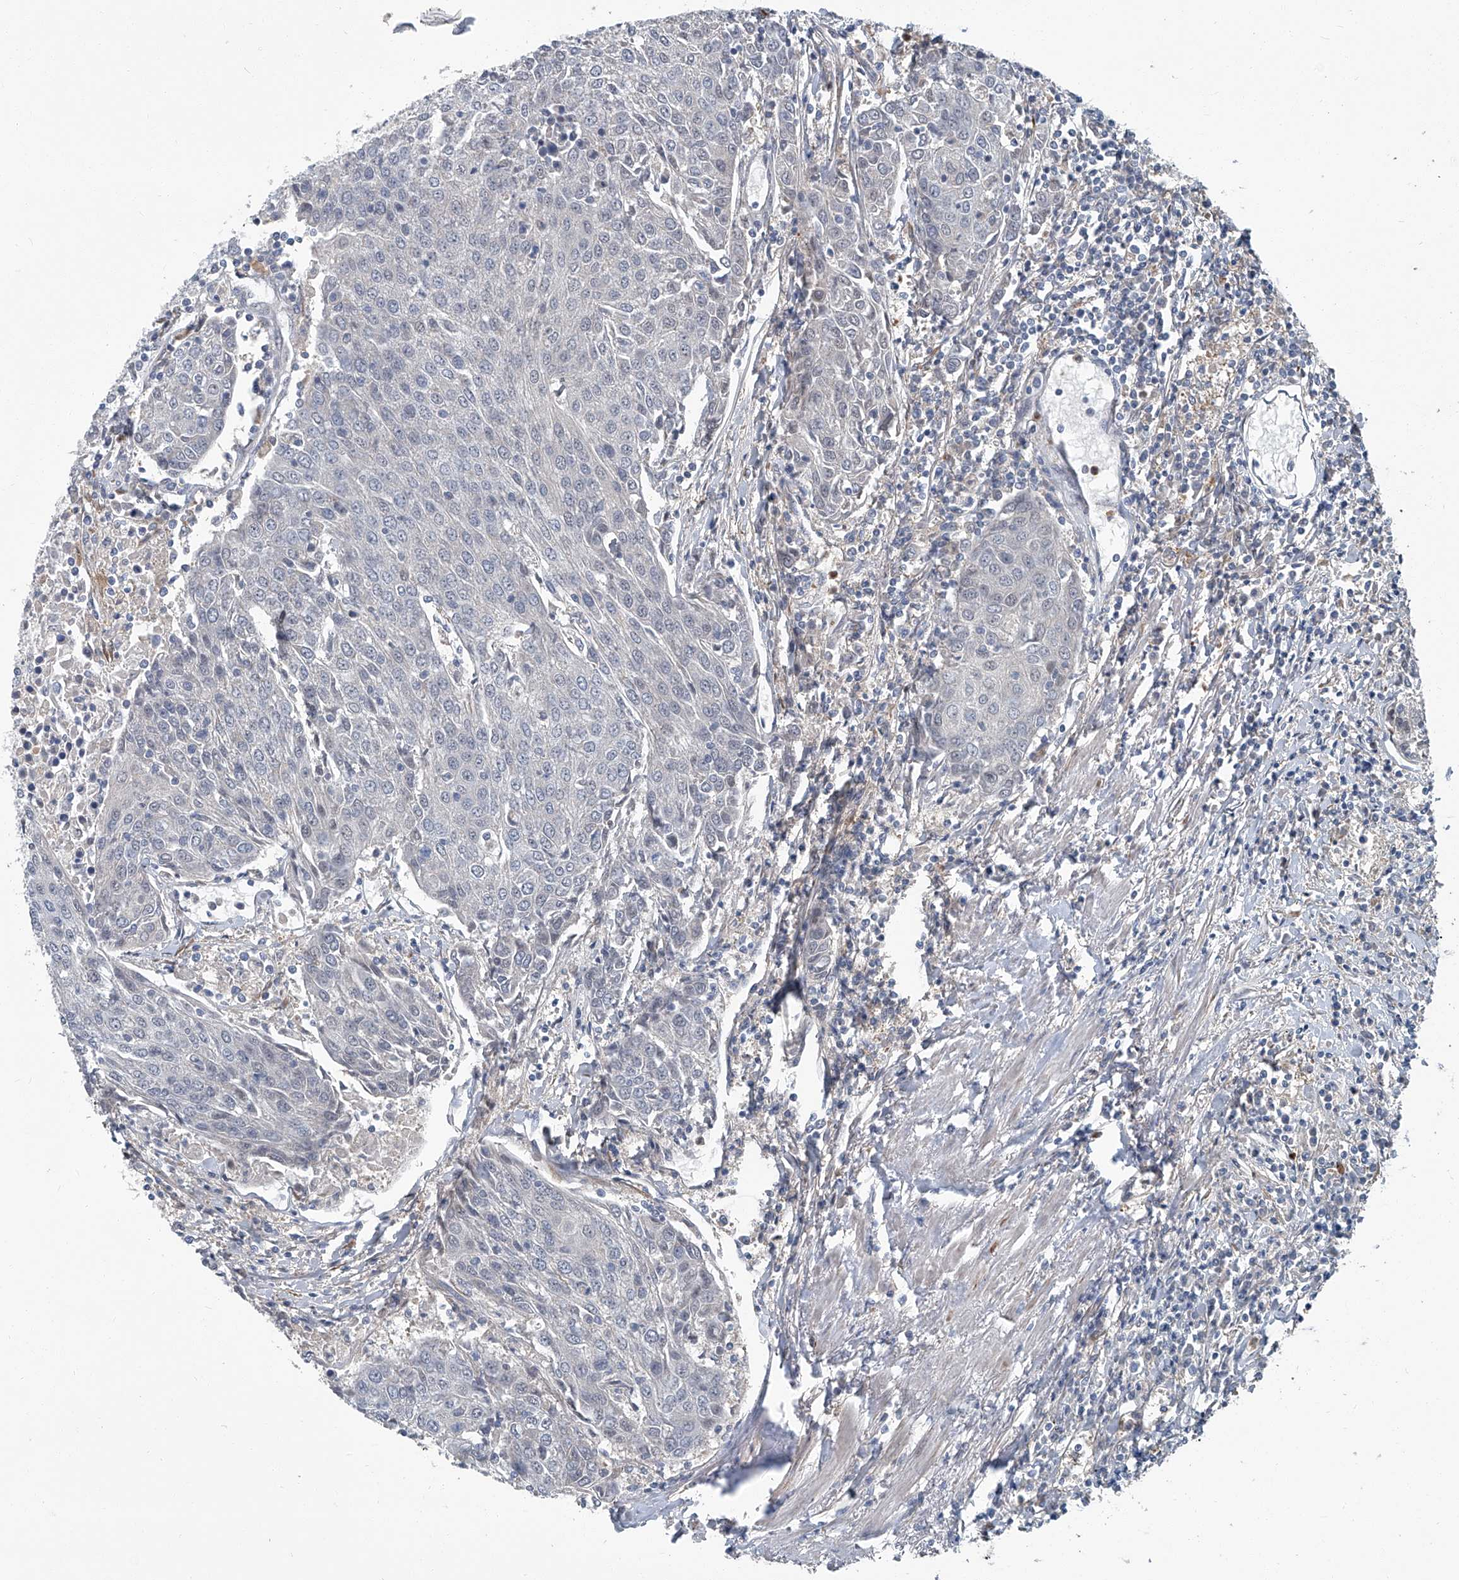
{"staining": {"intensity": "negative", "quantity": "none", "location": "none"}, "tissue": "urothelial cancer", "cell_type": "Tumor cells", "image_type": "cancer", "snomed": [{"axis": "morphology", "description": "Urothelial carcinoma, High grade"}, {"axis": "topography", "description": "Urinary bladder"}], "caption": "This is an immunohistochemistry (IHC) micrograph of urothelial cancer. There is no expression in tumor cells.", "gene": "AKNAD1", "patient": {"sex": "female", "age": 85}}